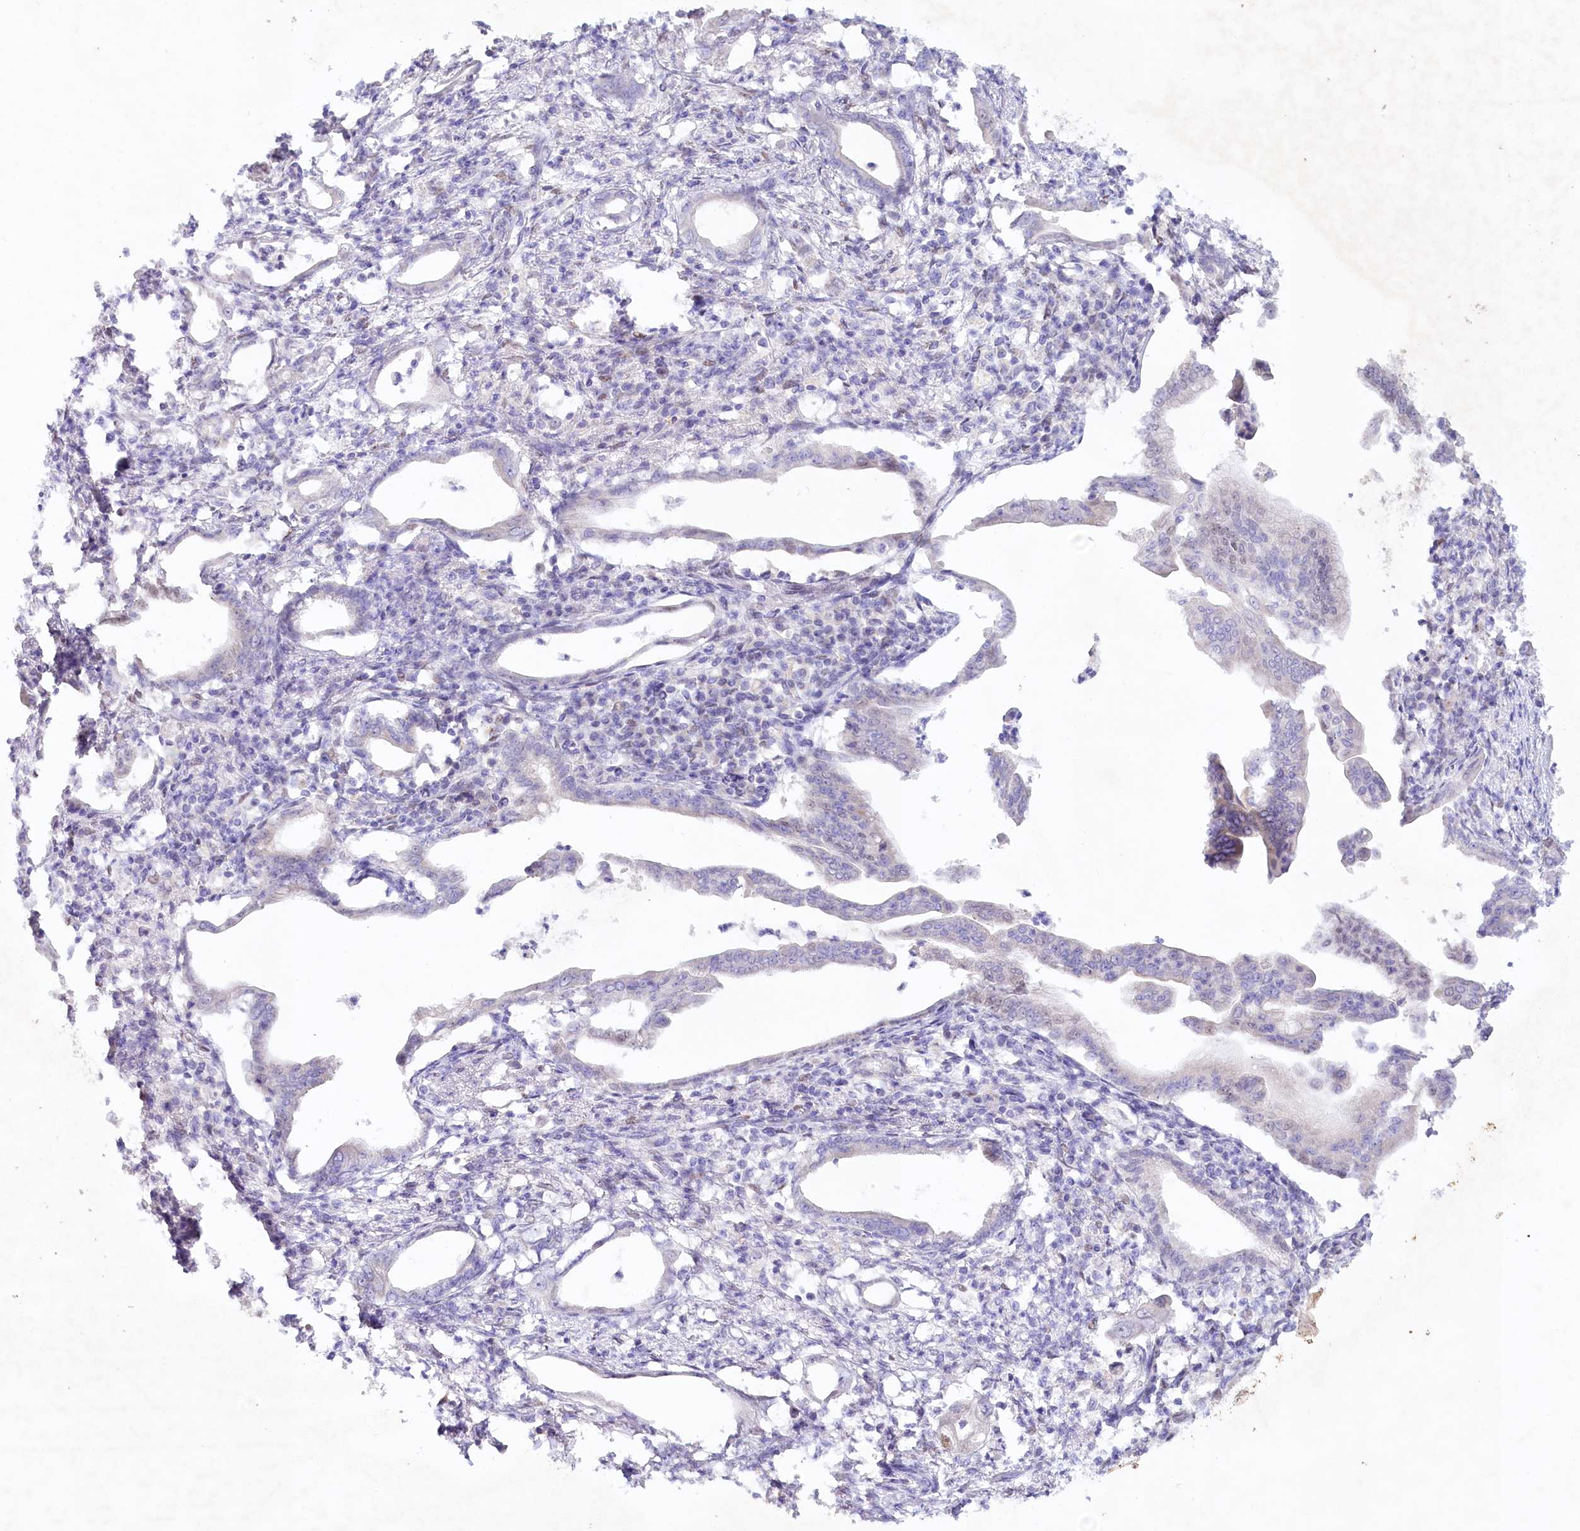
{"staining": {"intensity": "negative", "quantity": "none", "location": "none"}, "tissue": "pancreatic cancer", "cell_type": "Tumor cells", "image_type": "cancer", "snomed": [{"axis": "morphology", "description": "Adenocarcinoma, NOS"}, {"axis": "topography", "description": "Pancreas"}], "caption": "Tumor cells show no significant protein expression in pancreatic cancer.", "gene": "PSAPL1", "patient": {"sex": "female", "age": 55}}